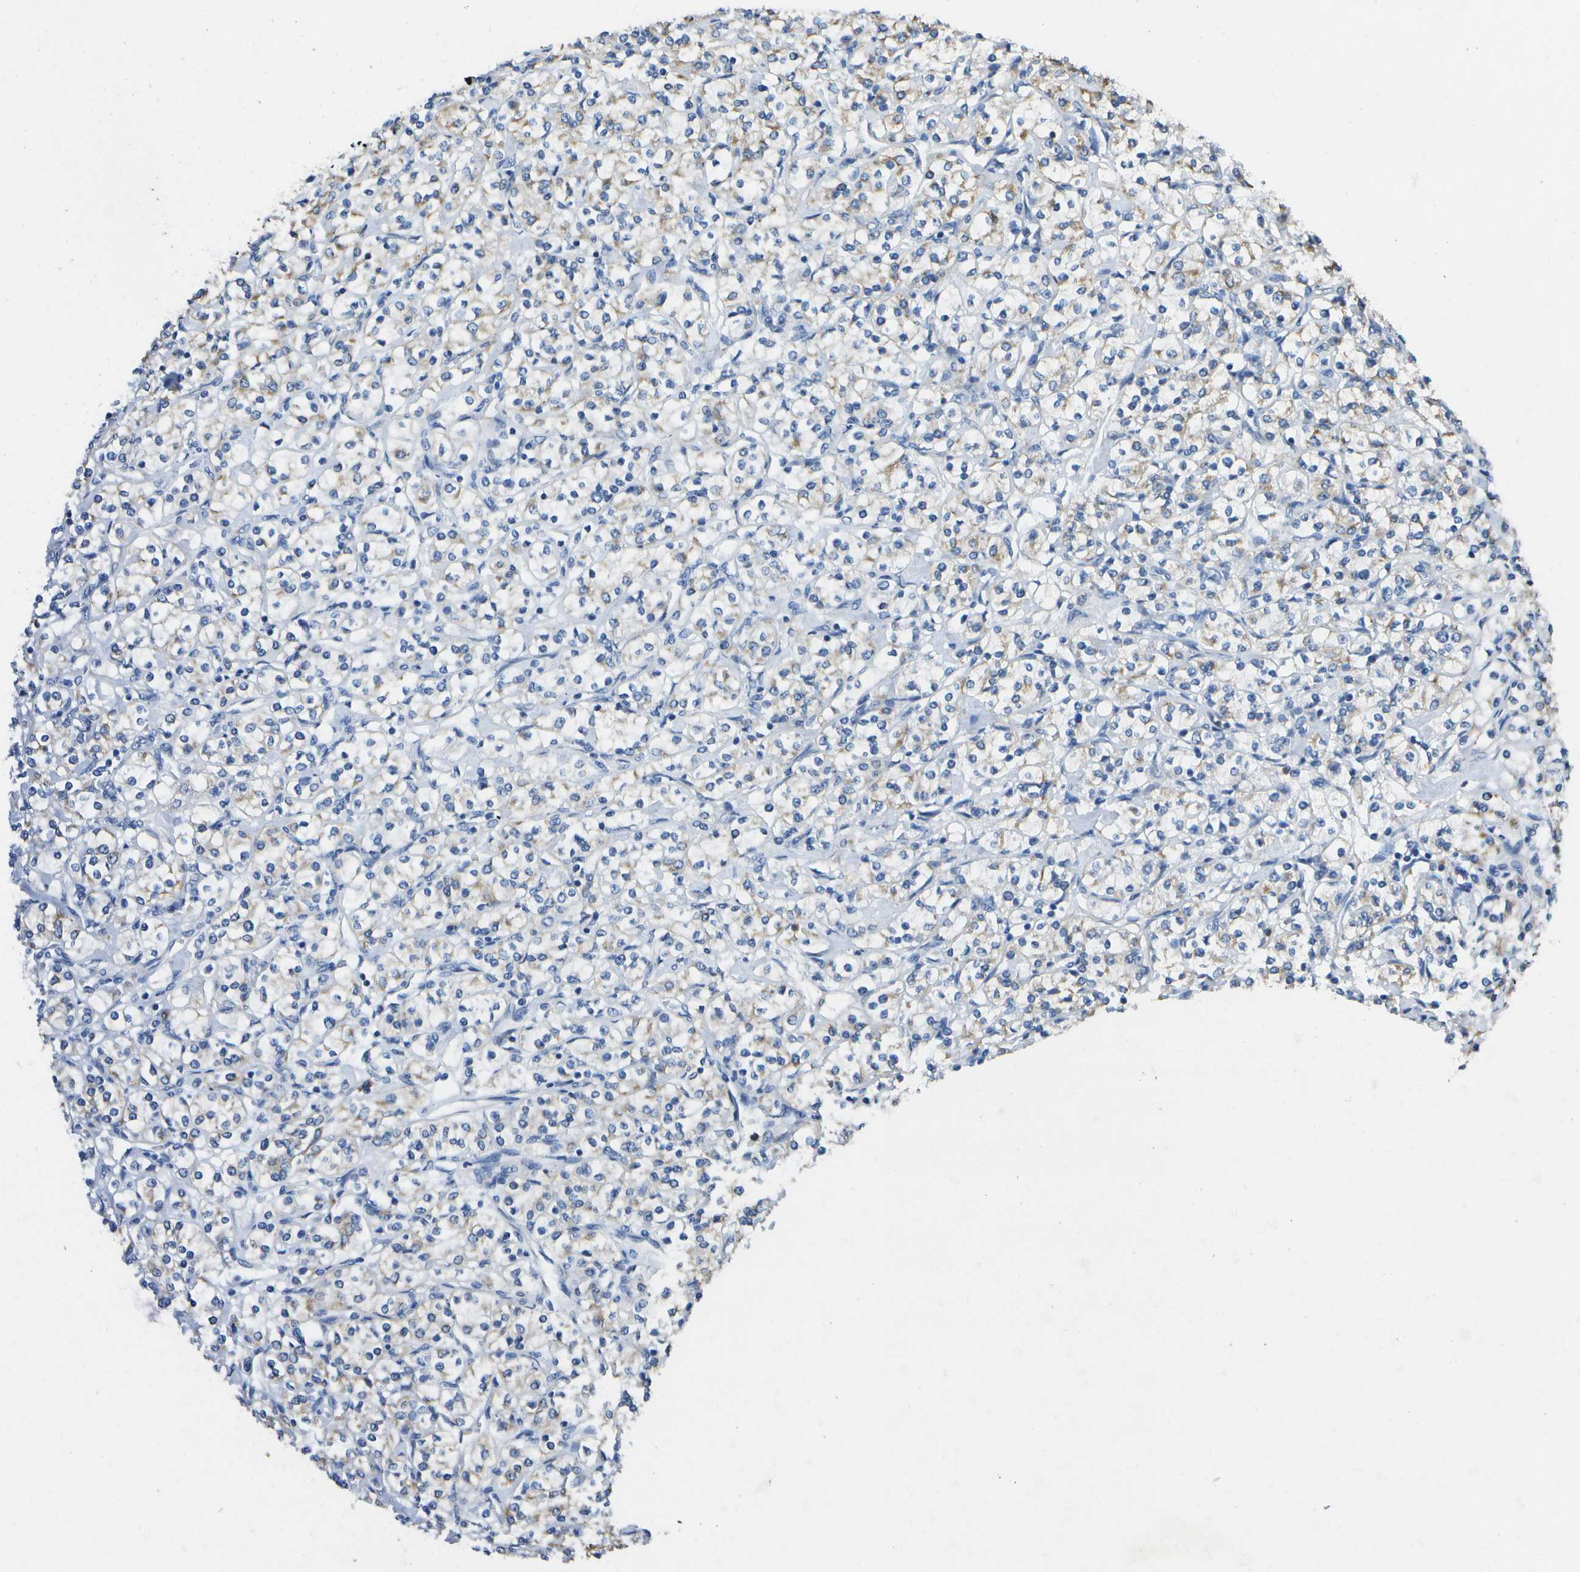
{"staining": {"intensity": "weak", "quantity": "<25%", "location": "cytoplasmic/membranous"}, "tissue": "renal cancer", "cell_type": "Tumor cells", "image_type": "cancer", "snomed": [{"axis": "morphology", "description": "Adenocarcinoma, NOS"}, {"axis": "topography", "description": "Kidney"}], "caption": "IHC of human renal adenocarcinoma reveals no staining in tumor cells. (Brightfield microscopy of DAB (3,3'-diaminobenzidine) immunohistochemistry at high magnification).", "gene": "DSE", "patient": {"sex": "male", "age": 77}}